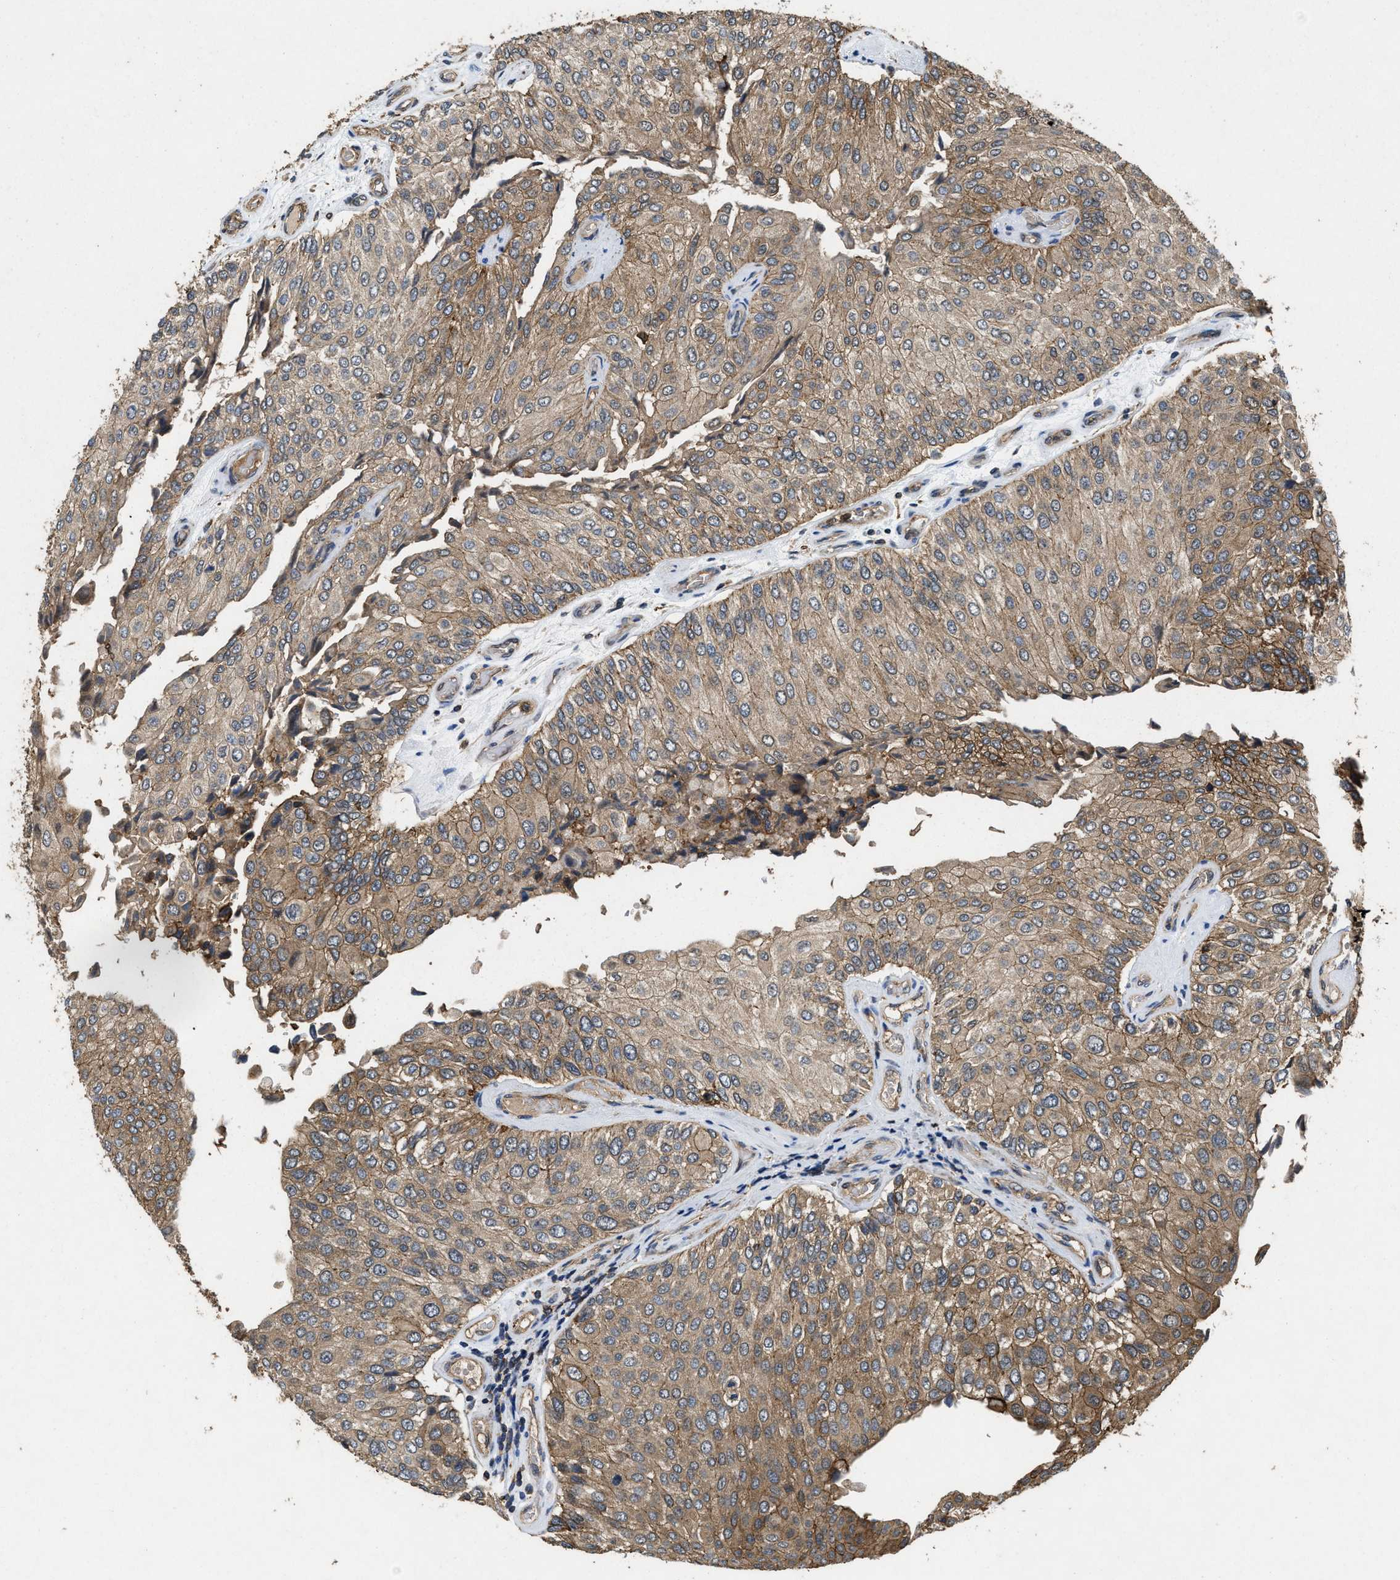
{"staining": {"intensity": "moderate", "quantity": ">75%", "location": "cytoplasmic/membranous"}, "tissue": "urothelial cancer", "cell_type": "Tumor cells", "image_type": "cancer", "snomed": [{"axis": "morphology", "description": "Urothelial carcinoma, High grade"}, {"axis": "topography", "description": "Kidney"}, {"axis": "topography", "description": "Urinary bladder"}], "caption": "This micrograph displays IHC staining of urothelial carcinoma (high-grade), with medium moderate cytoplasmic/membranous positivity in about >75% of tumor cells.", "gene": "LINGO2", "patient": {"sex": "male", "age": 77}}